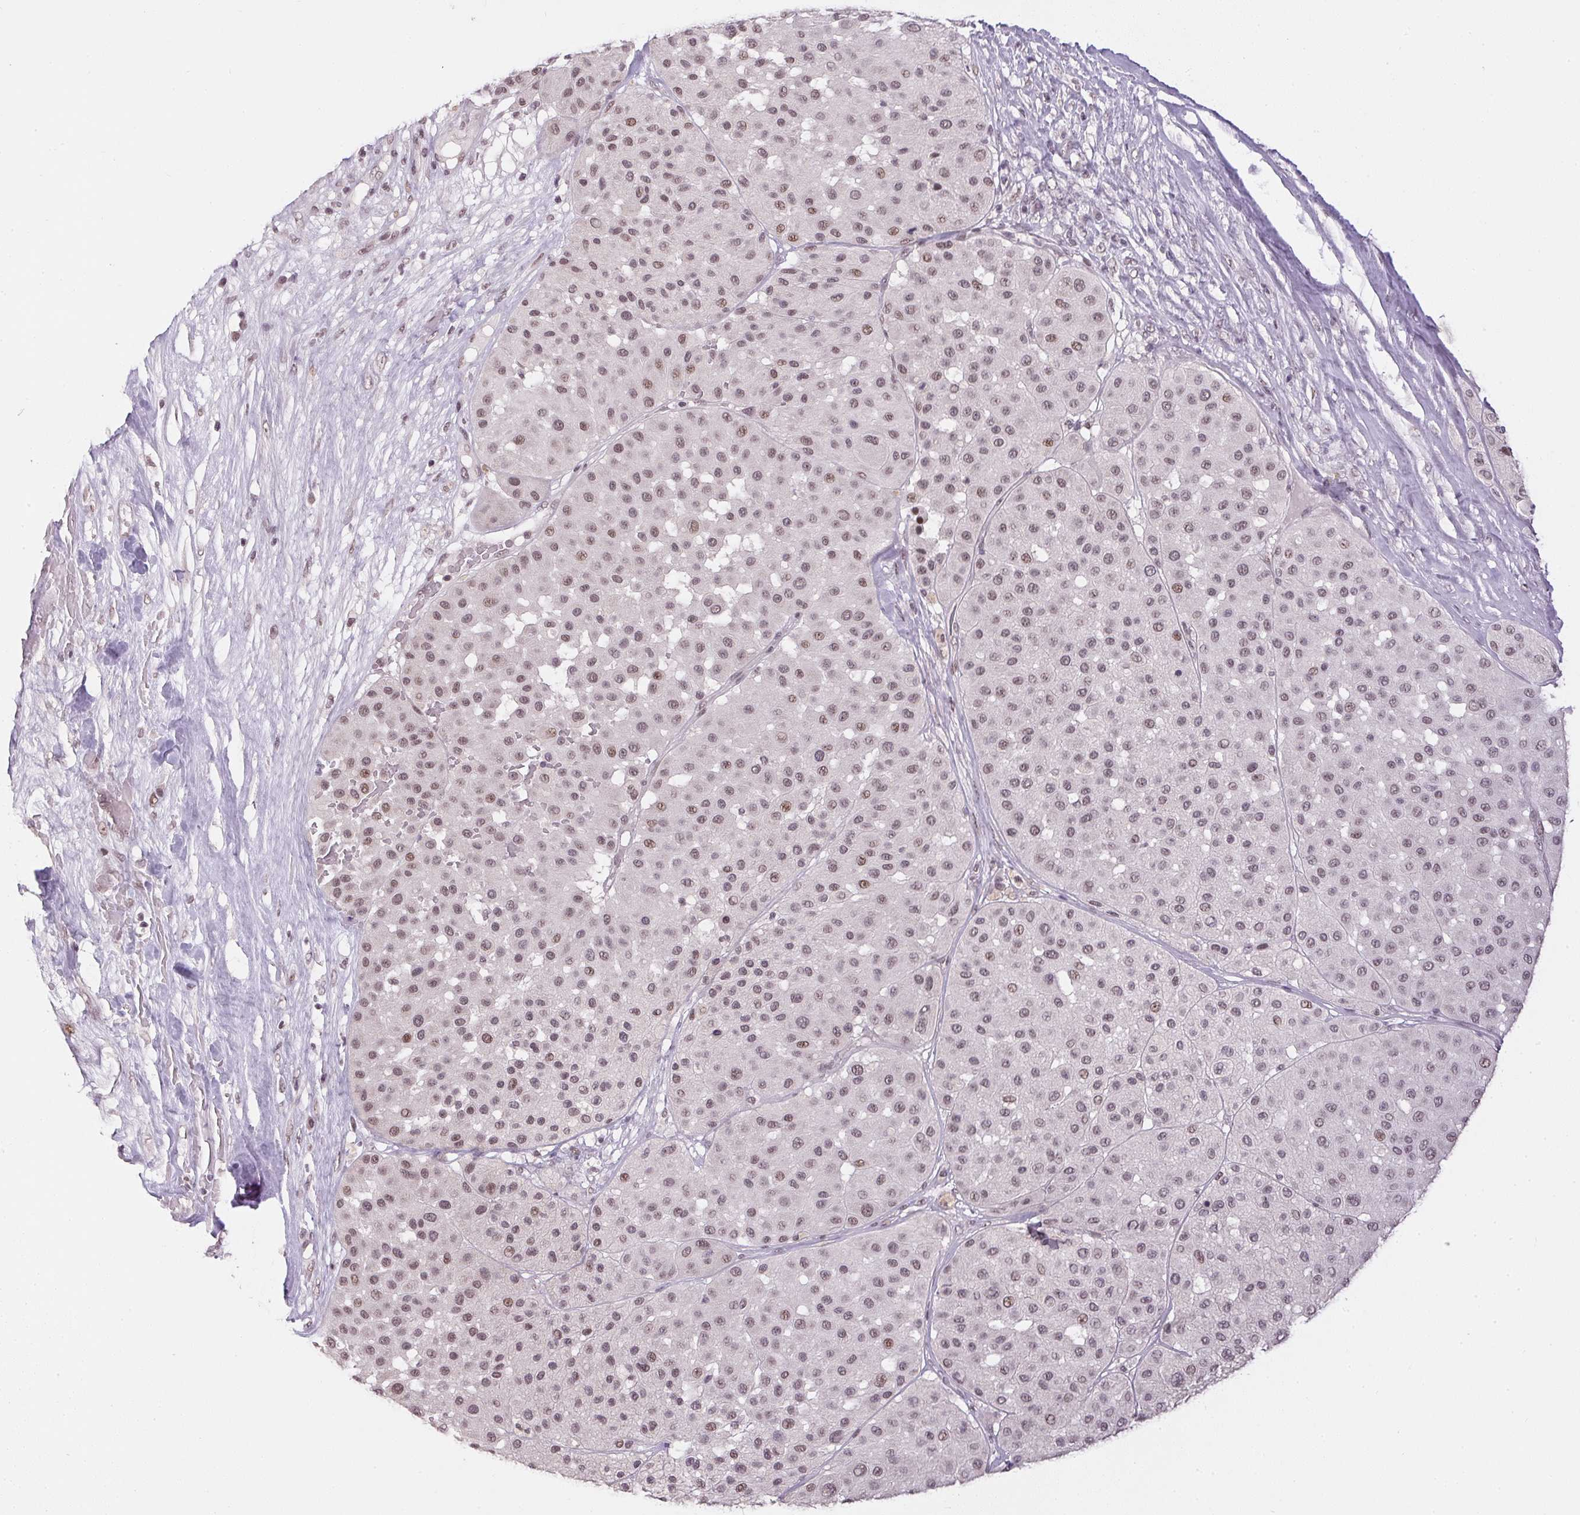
{"staining": {"intensity": "weak", "quantity": "25%-75%", "location": "nuclear"}, "tissue": "melanoma", "cell_type": "Tumor cells", "image_type": "cancer", "snomed": [{"axis": "morphology", "description": "Malignant melanoma, Metastatic site"}, {"axis": "topography", "description": "Smooth muscle"}], "caption": "Malignant melanoma (metastatic site) tissue demonstrates weak nuclear positivity in approximately 25%-75% of tumor cells, visualized by immunohistochemistry. (DAB IHC with brightfield microscopy, high magnification).", "gene": "KDM4D", "patient": {"sex": "male", "age": 41}}